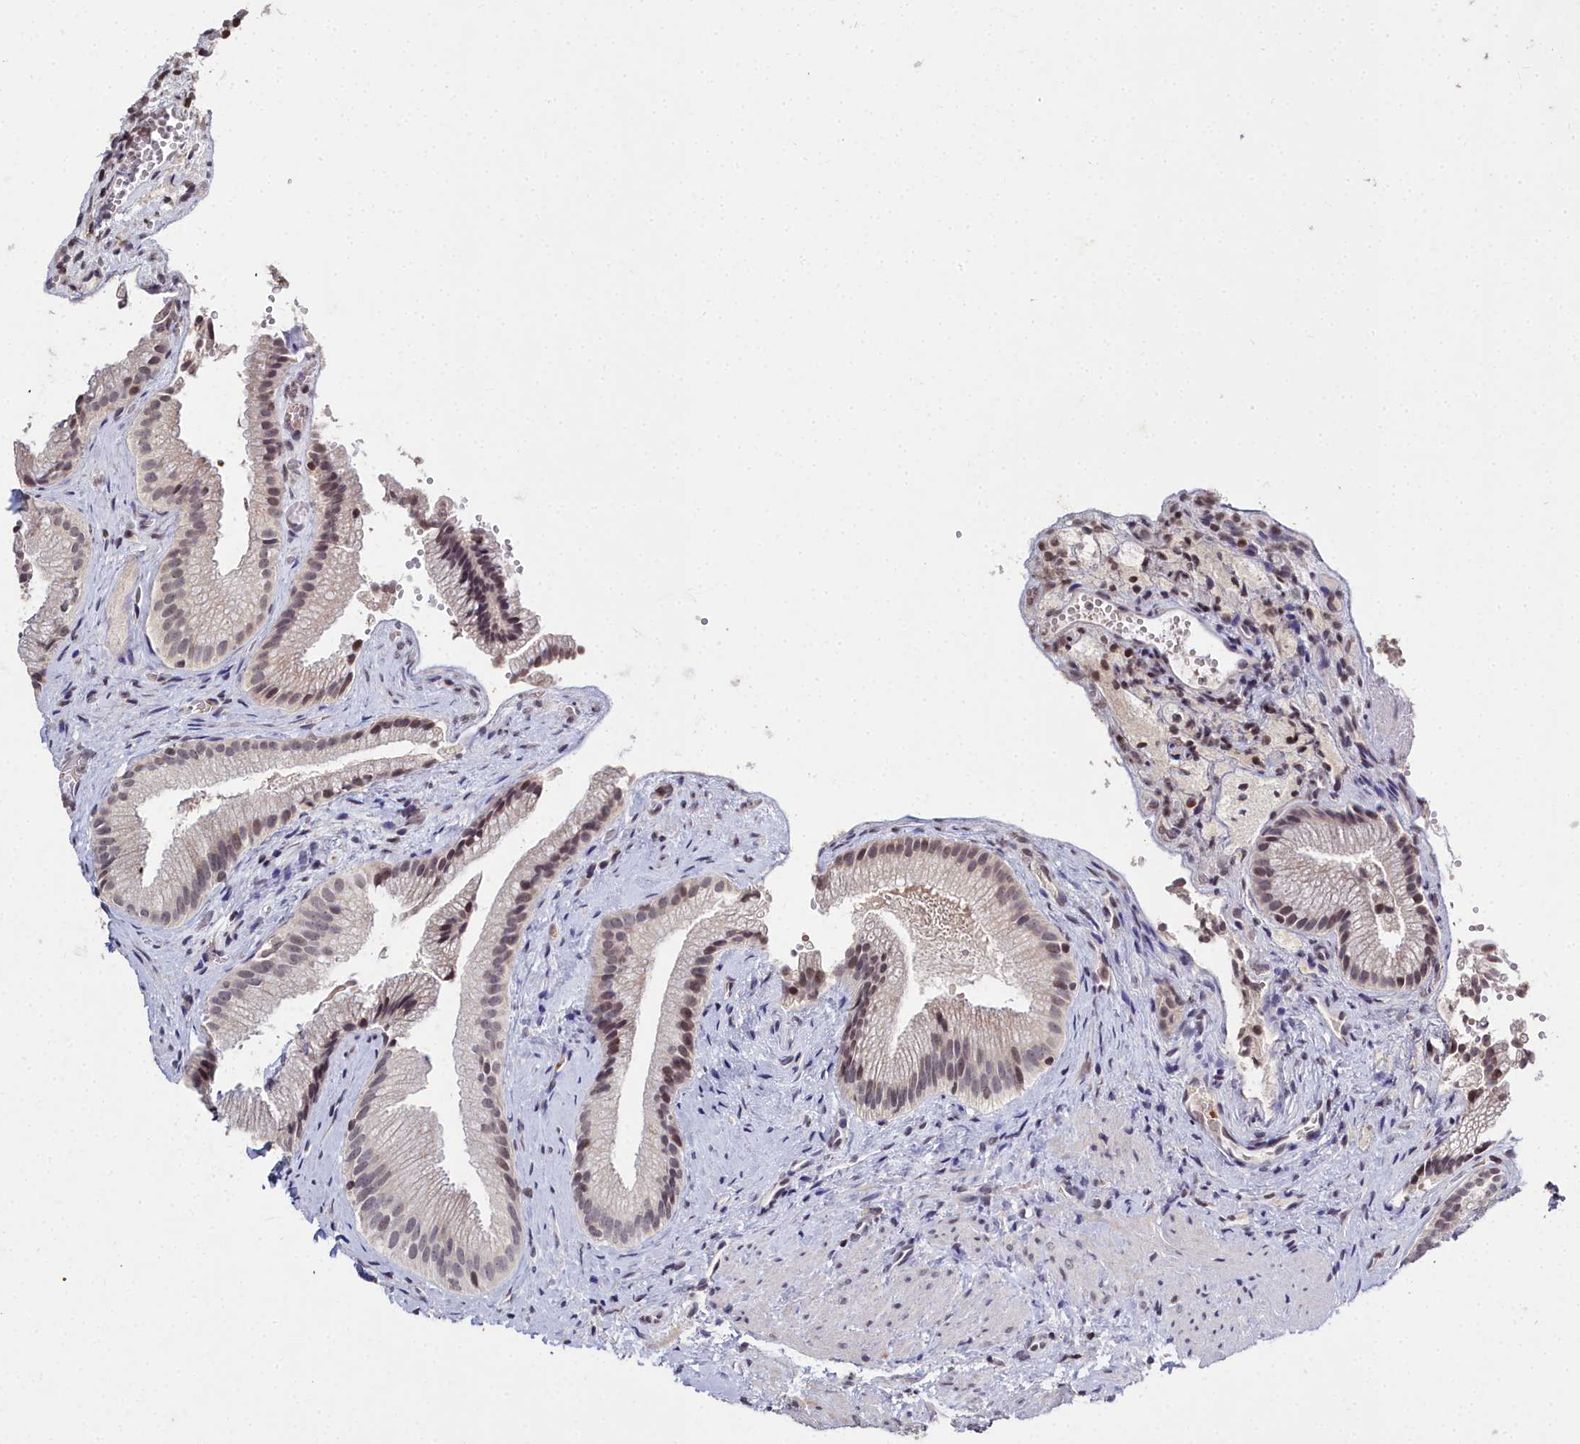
{"staining": {"intensity": "moderate", "quantity": "25%-75%", "location": "cytoplasmic/membranous,nuclear"}, "tissue": "gallbladder", "cell_type": "Glandular cells", "image_type": "normal", "snomed": [{"axis": "morphology", "description": "Normal tissue, NOS"}, {"axis": "morphology", "description": "Inflammation, NOS"}, {"axis": "topography", "description": "Gallbladder"}], "caption": "Protein analysis of normal gallbladder shows moderate cytoplasmic/membranous,nuclear positivity in approximately 25%-75% of glandular cells.", "gene": "FZD4", "patient": {"sex": "male", "age": 51}}